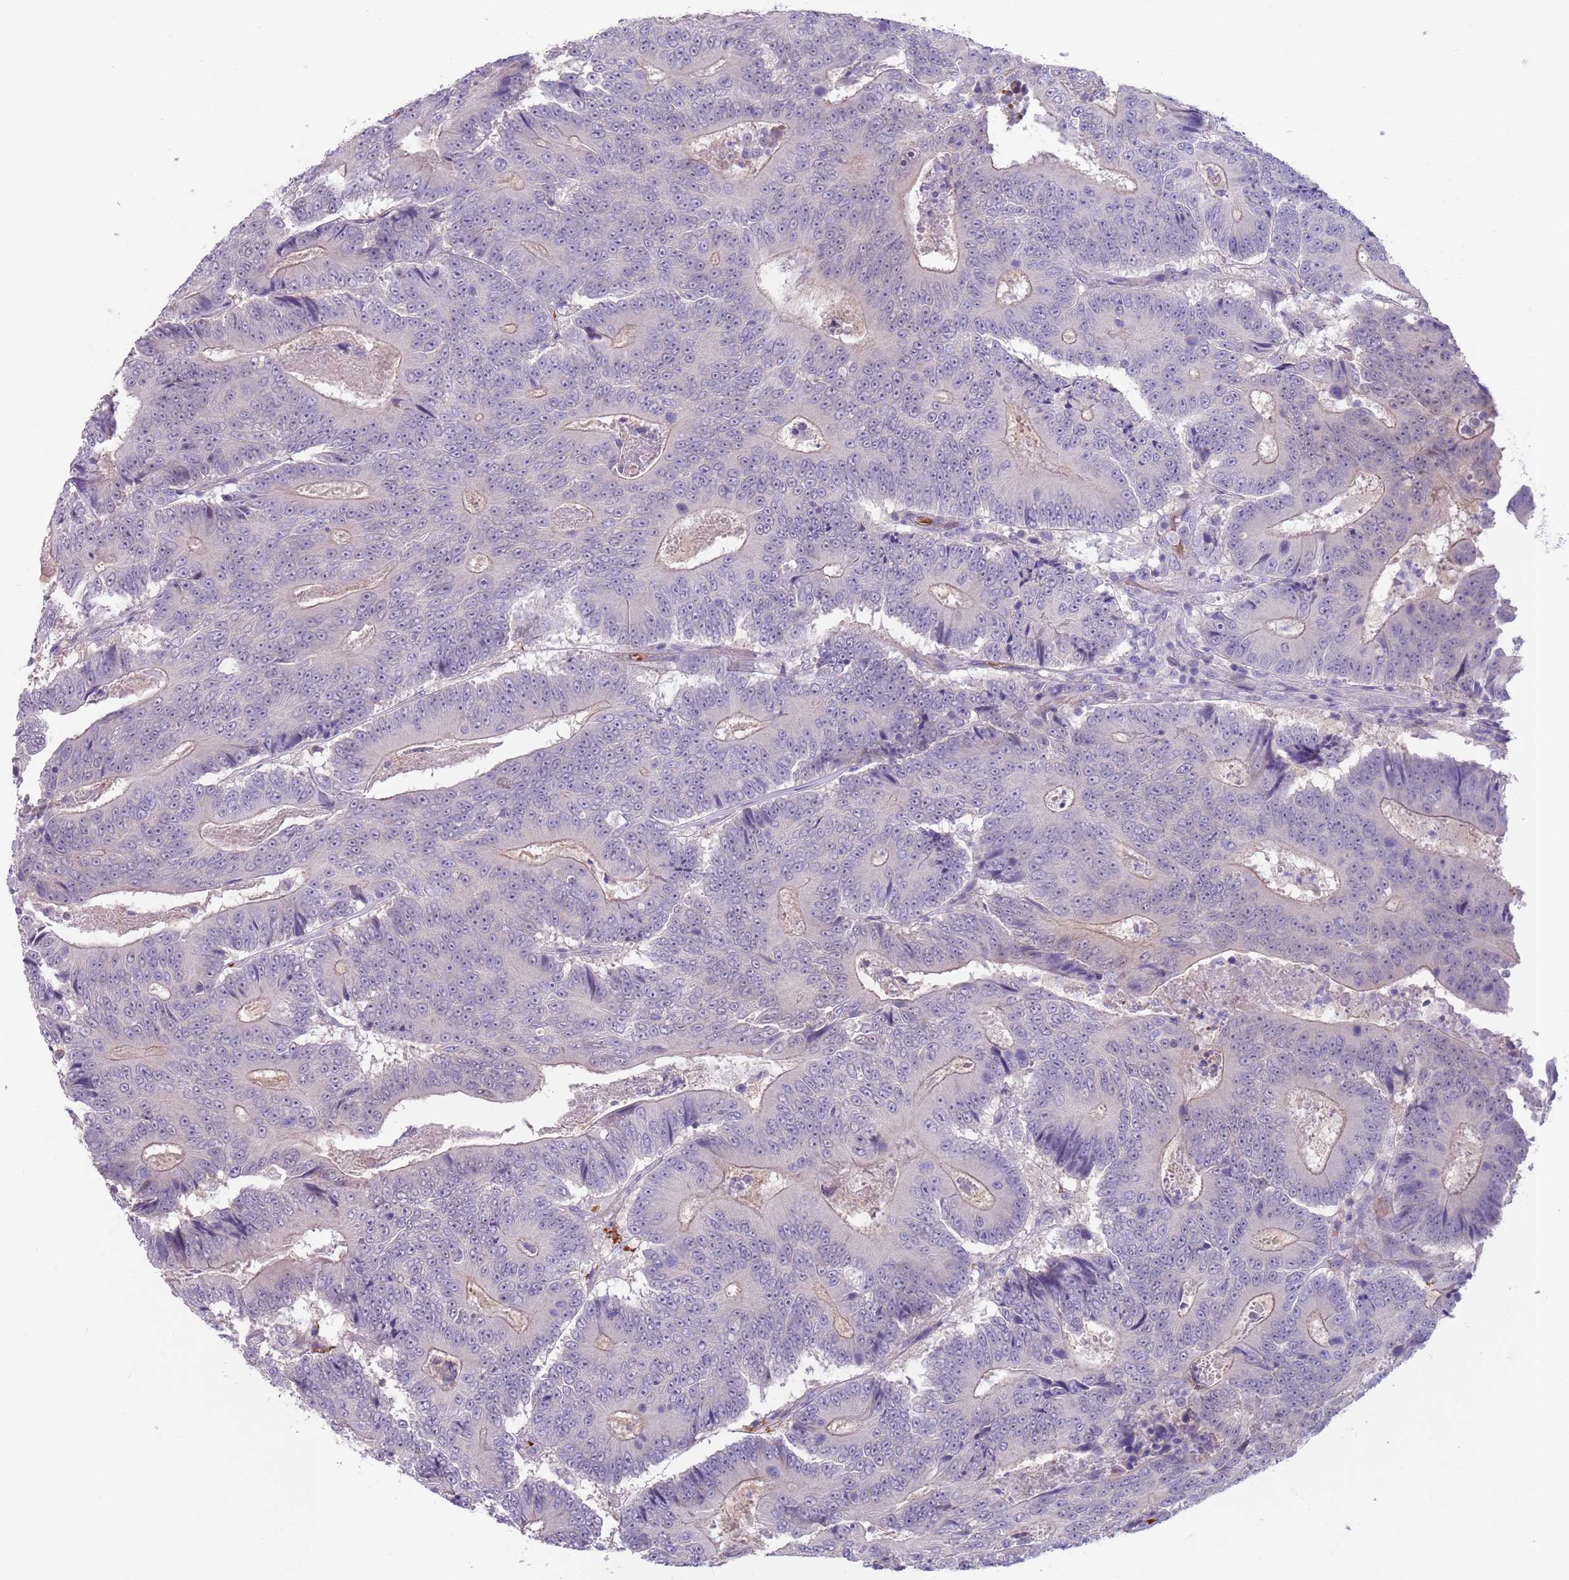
{"staining": {"intensity": "negative", "quantity": "none", "location": "none"}, "tissue": "colorectal cancer", "cell_type": "Tumor cells", "image_type": "cancer", "snomed": [{"axis": "morphology", "description": "Adenocarcinoma, NOS"}, {"axis": "topography", "description": "Colon"}], "caption": "Tumor cells are negative for brown protein staining in adenocarcinoma (colorectal).", "gene": "ZNF14", "patient": {"sex": "male", "age": 83}}